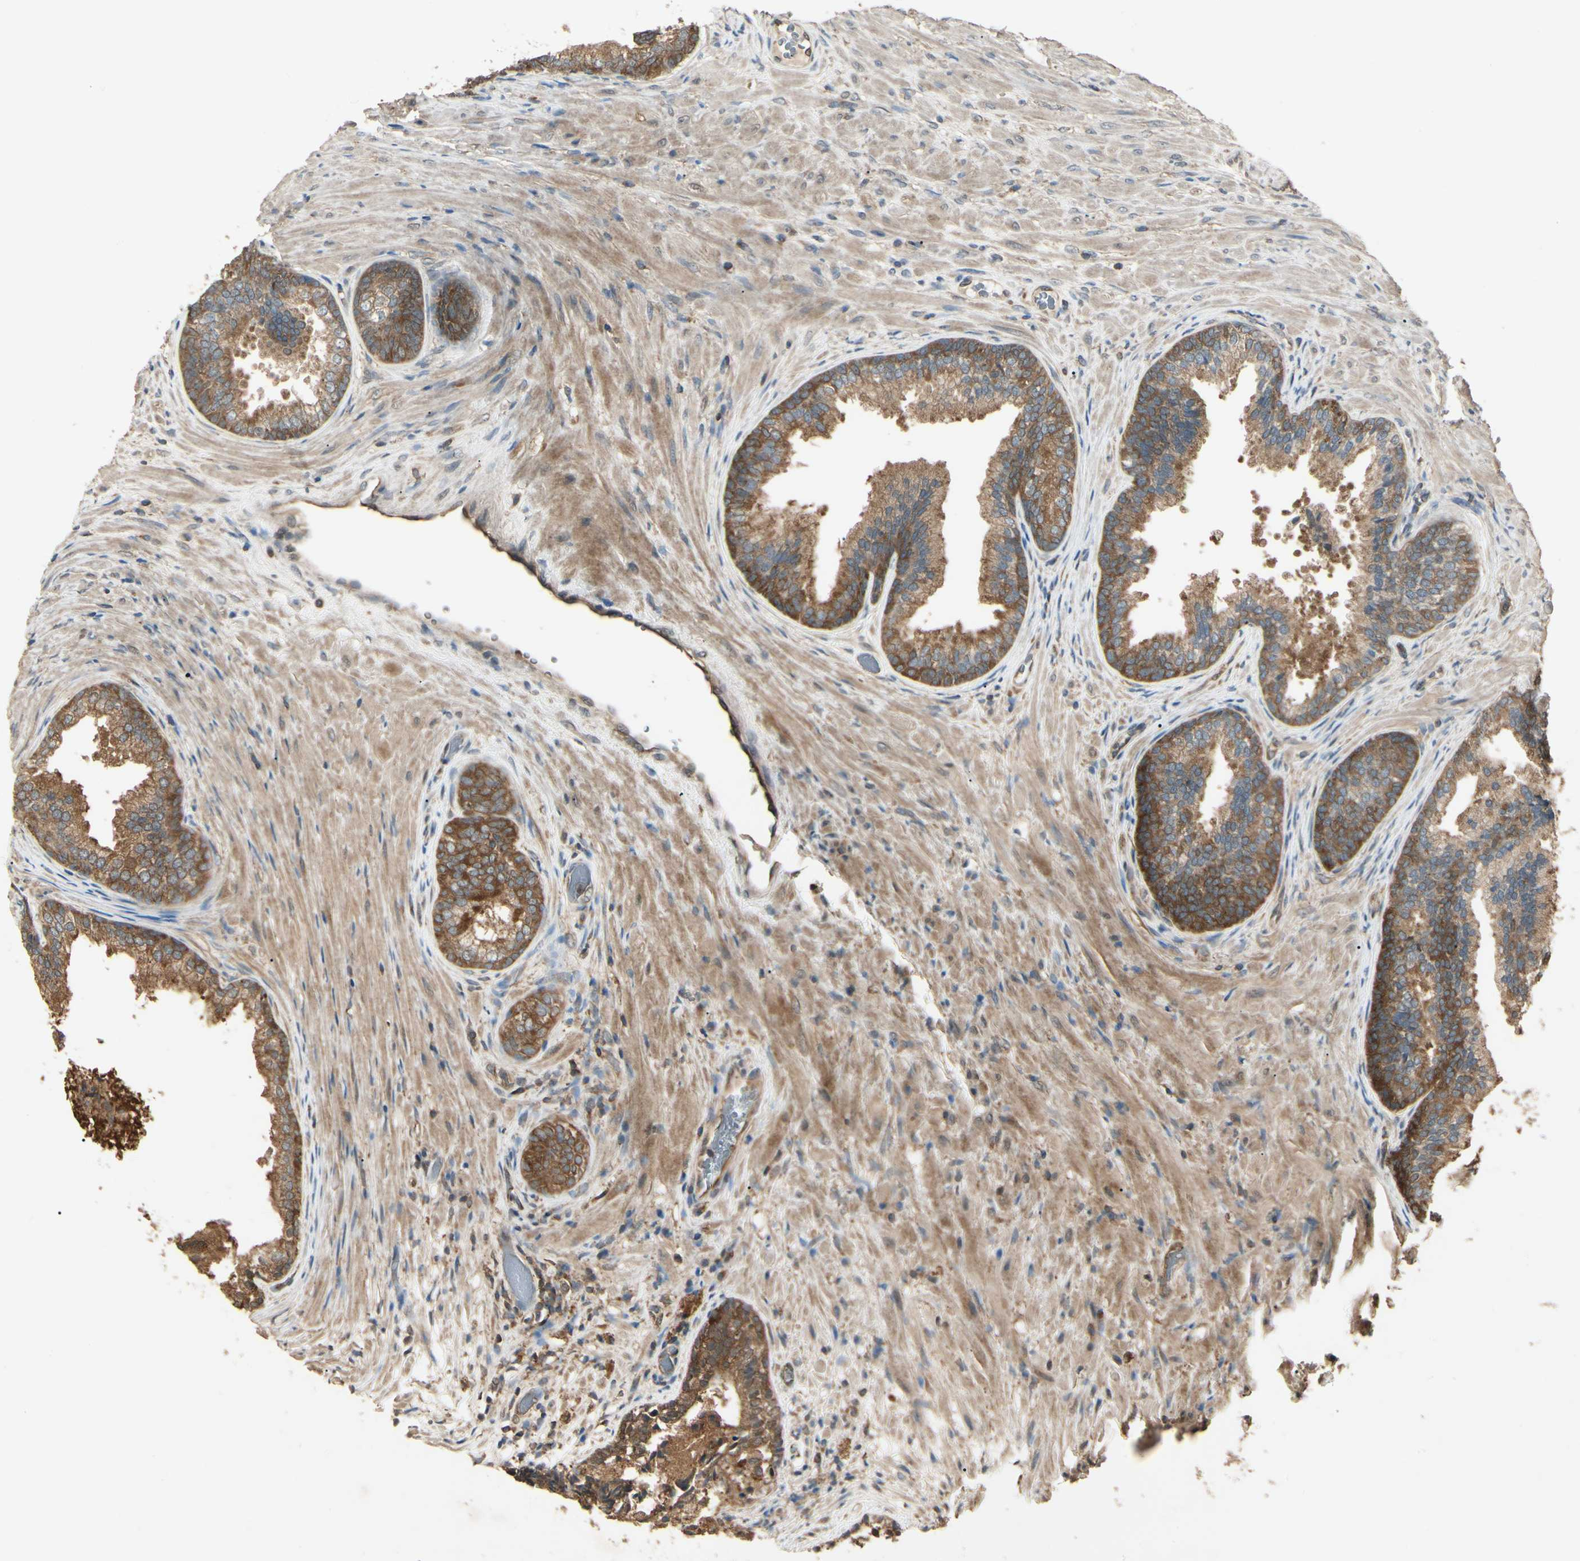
{"staining": {"intensity": "strong", "quantity": ">75%", "location": "cytoplasmic/membranous"}, "tissue": "prostate", "cell_type": "Glandular cells", "image_type": "normal", "snomed": [{"axis": "morphology", "description": "Normal tissue, NOS"}, {"axis": "topography", "description": "Prostate"}], "caption": "Brown immunohistochemical staining in benign prostate displays strong cytoplasmic/membranous staining in approximately >75% of glandular cells.", "gene": "CCT7", "patient": {"sex": "male", "age": 76}}